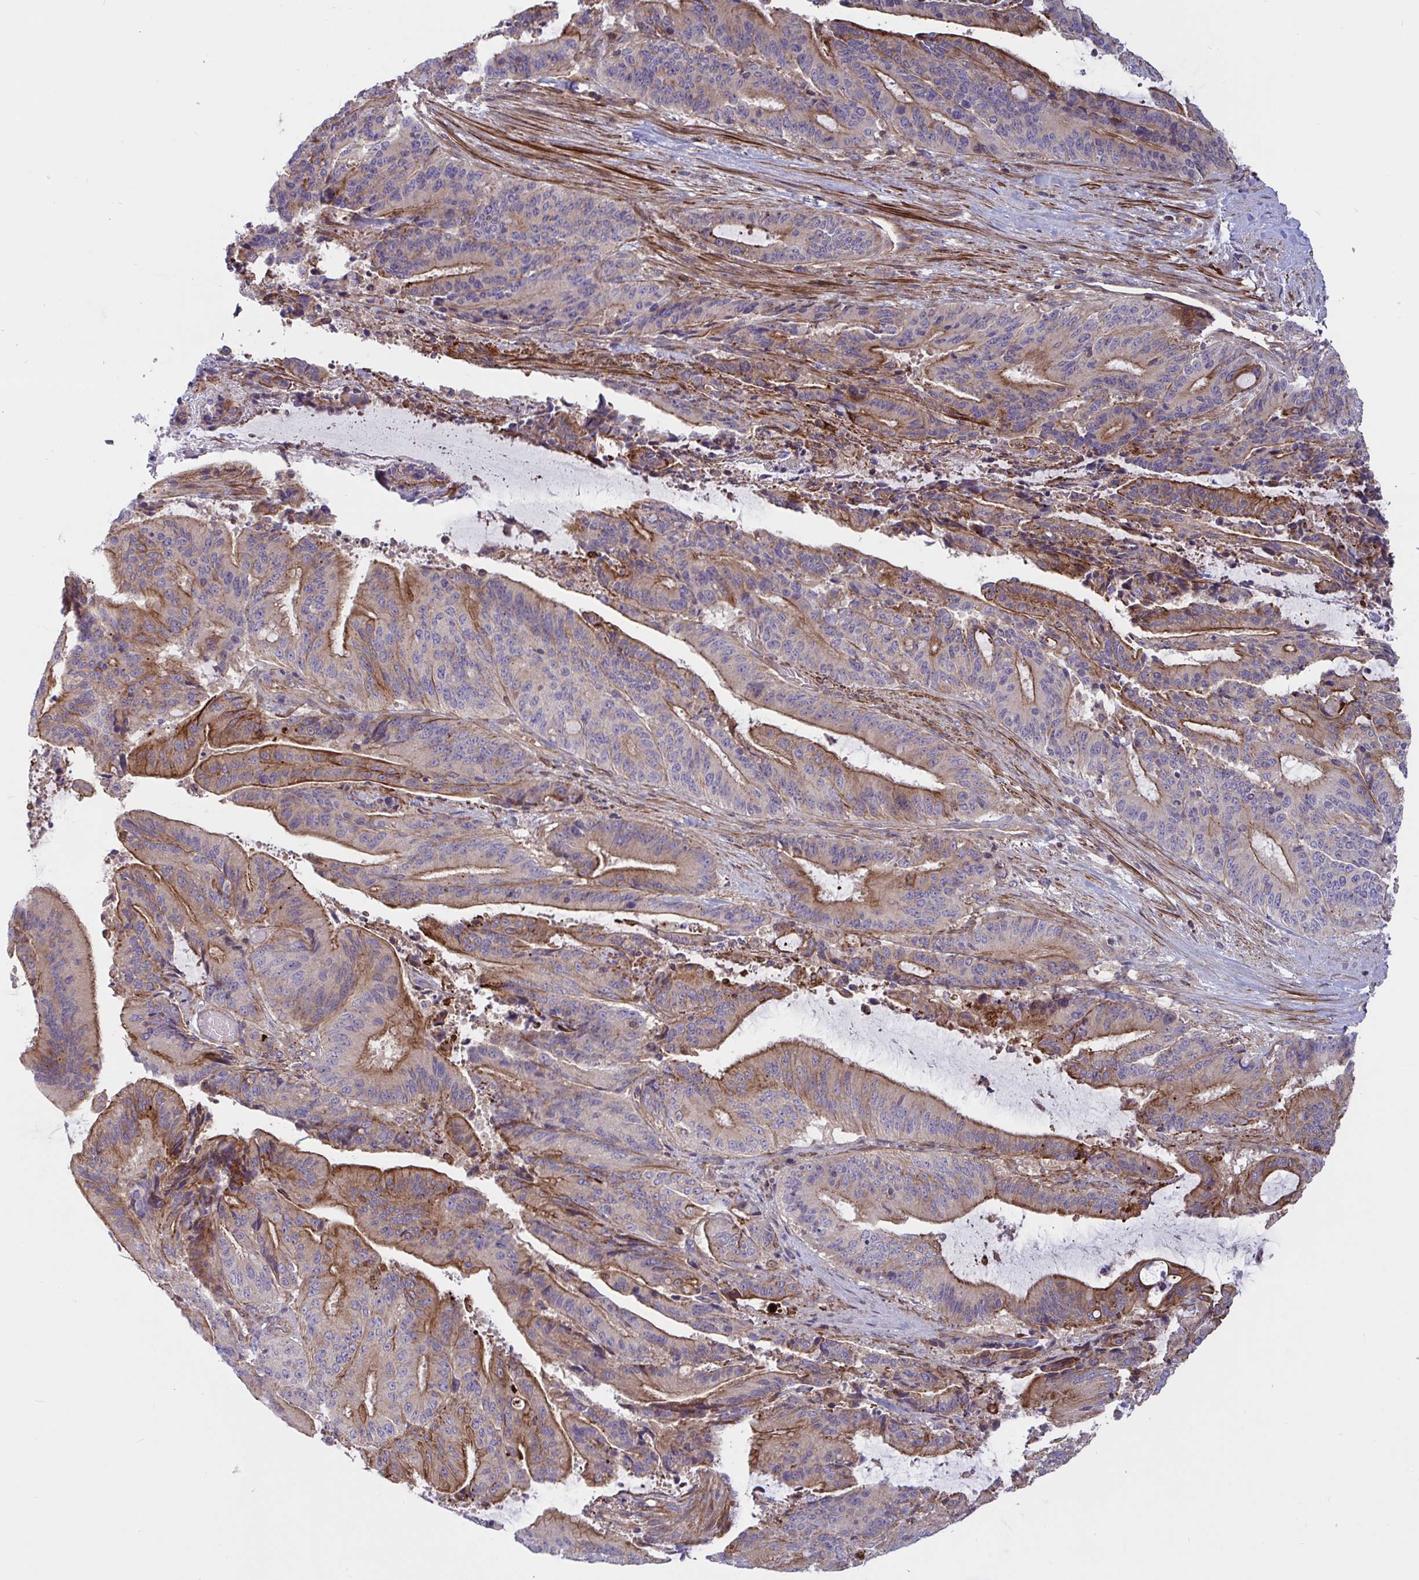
{"staining": {"intensity": "moderate", "quantity": "25%-75%", "location": "cytoplasmic/membranous"}, "tissue": "liver cancer", "cell_type": "Tumor cells", "image_type": "cancer", "snomed": [{"axis": "morphology", "description": "Normal tissue, NOS"}, {"axis": "morphology", "description": "Cholangiocarcinoma"}, {"axis": "topography", "description": "Liver"}, {"axis": "topography", "description": "Peripheral nerve tissue"}], "caption": "High-power microscopy captured an IHC histopathology image of liver cholangiocarcinoma, revealing moderate cytoplasmic/membranous staining in approximately 25%-75% of tumor cells.", "gene": "TANK", "patient": {"sex": "female", "age": 73}}